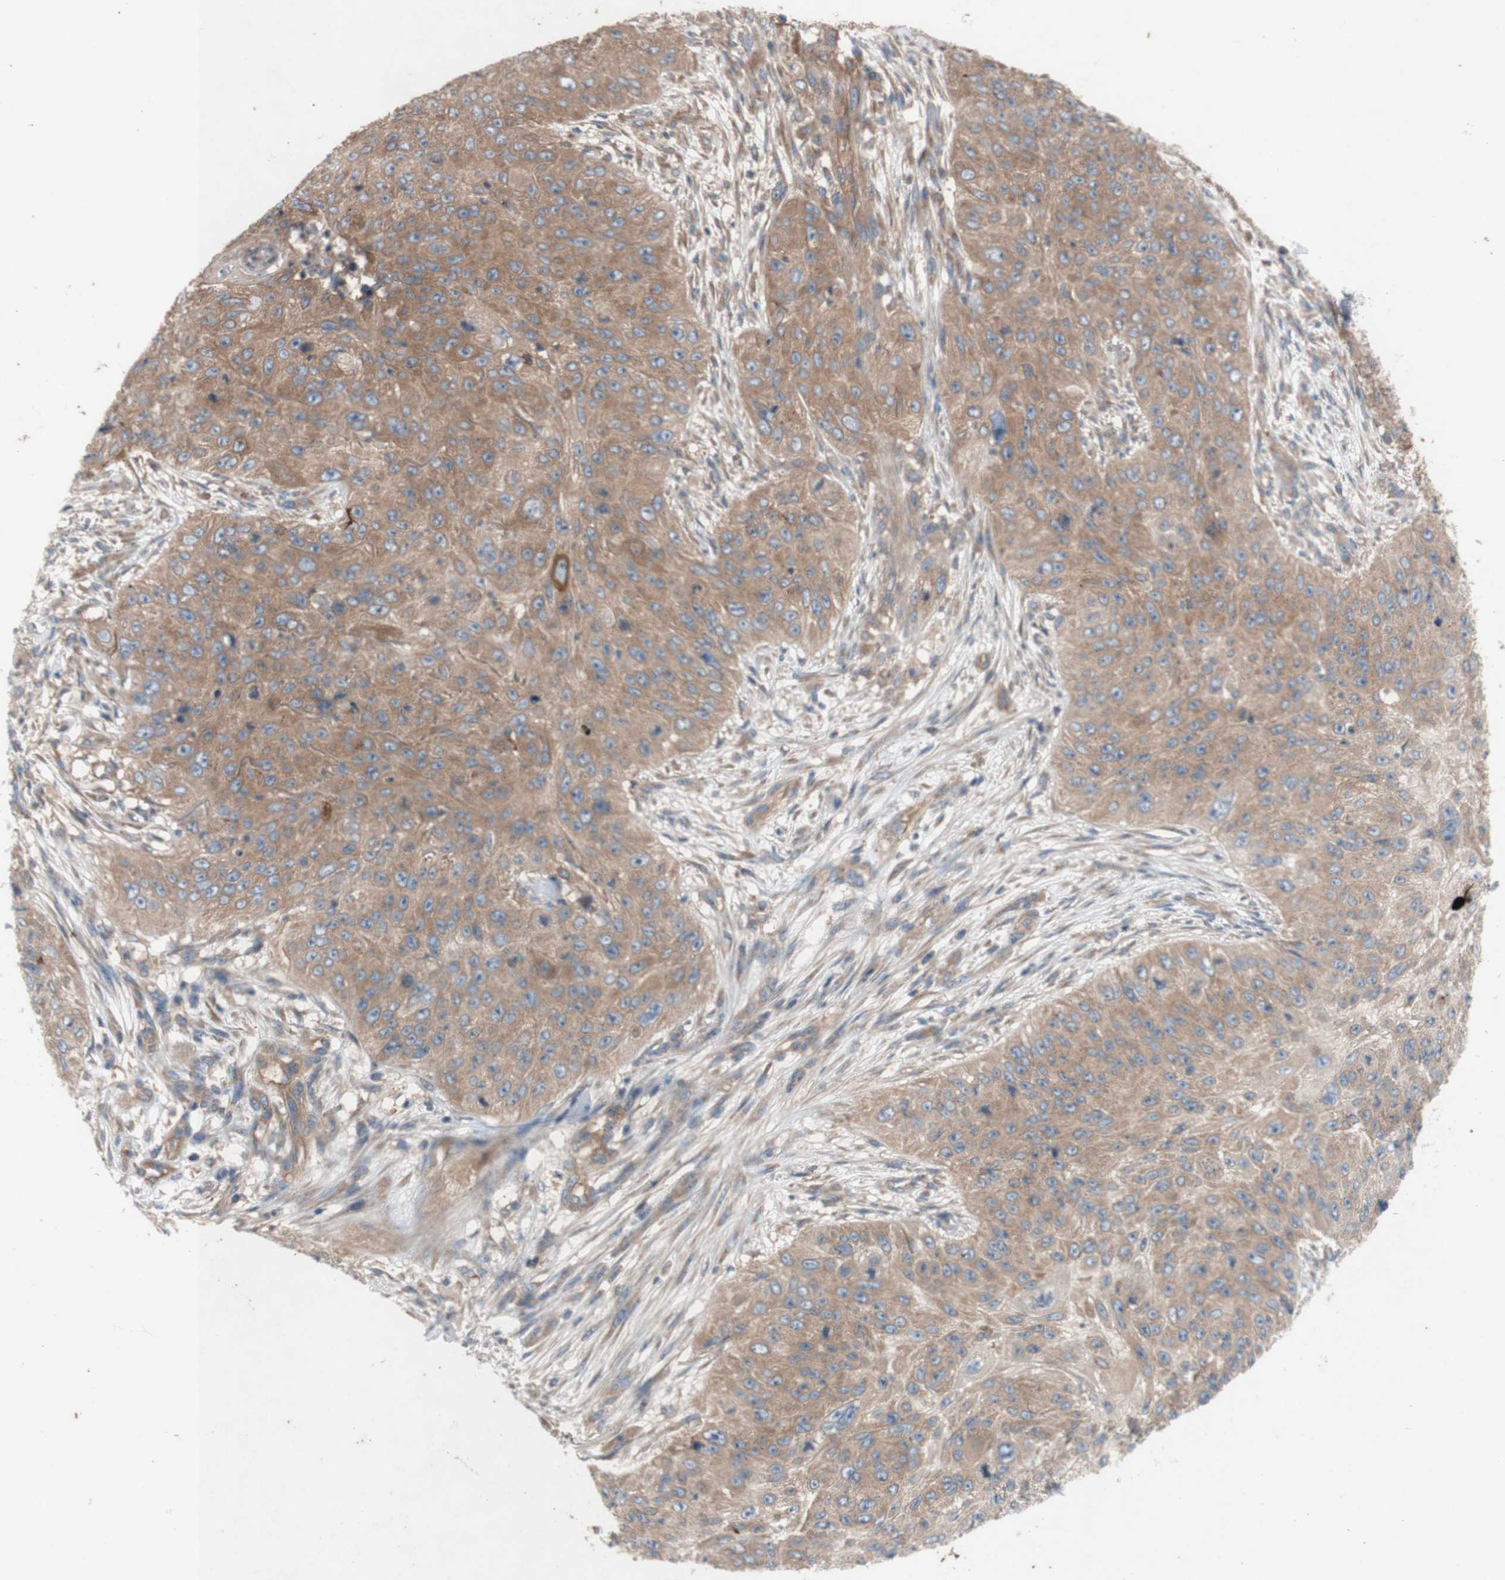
{"staining": {"intensity": "moderate", "quantity": ">75%", "location": "cytoplasmic/membranous"}, "tissue": "skin cancer", "cell_type": "Tumor cells", "image_type": "cancer", "snomed": [{"axis": "morphology", "description": "Squamous cell carcinoma, NOS"}, {"axis": "topography", "description": "Skin"}], "caption": "There is medium levels of moderate cytoplasmic/membranous staining in tumor cells of skin cancer, as demonstrated by immunohistochemical staining (brown color).", "gene": "TST", "patient": {"sex": "female", "age": 80}}